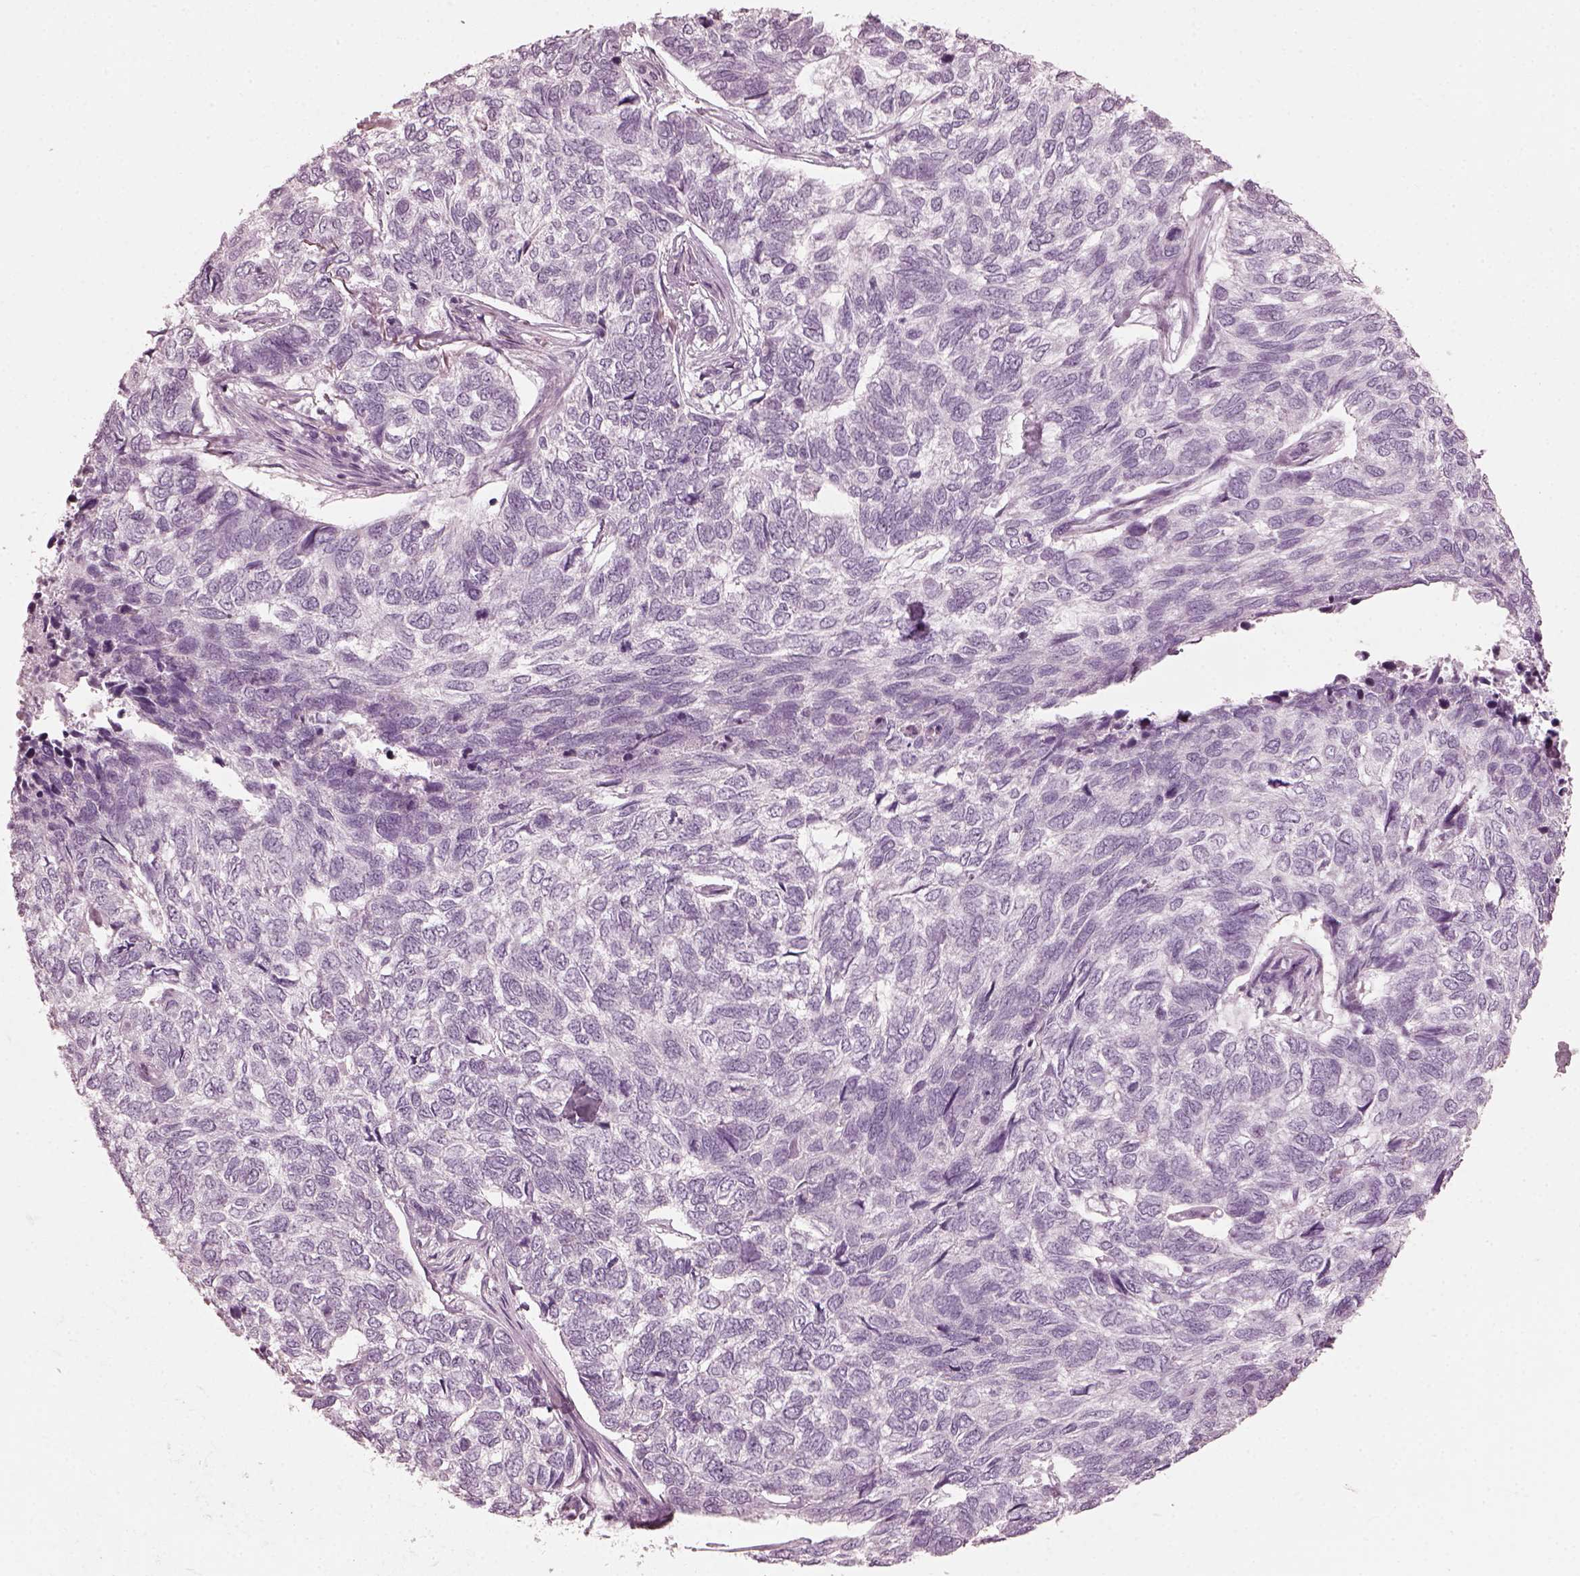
{"staining": {"intensity": "negative", "quantity": "none", "location": "none"}, "tissue": "skin cancer", "cell_type": "Tumor cells", "image_type": "cancer", "snomed": [{"axis": "morphology", "description": "Basal cell carcinoma"}, {"axis": "topography", "description": "Skin"}], "caption": "Immunohistochemistry of human skin basal cell carcinoma reveals no expression in tumor cells.", "gene": "SAXO2", "patient": {"sex": "female", "age": 65}}